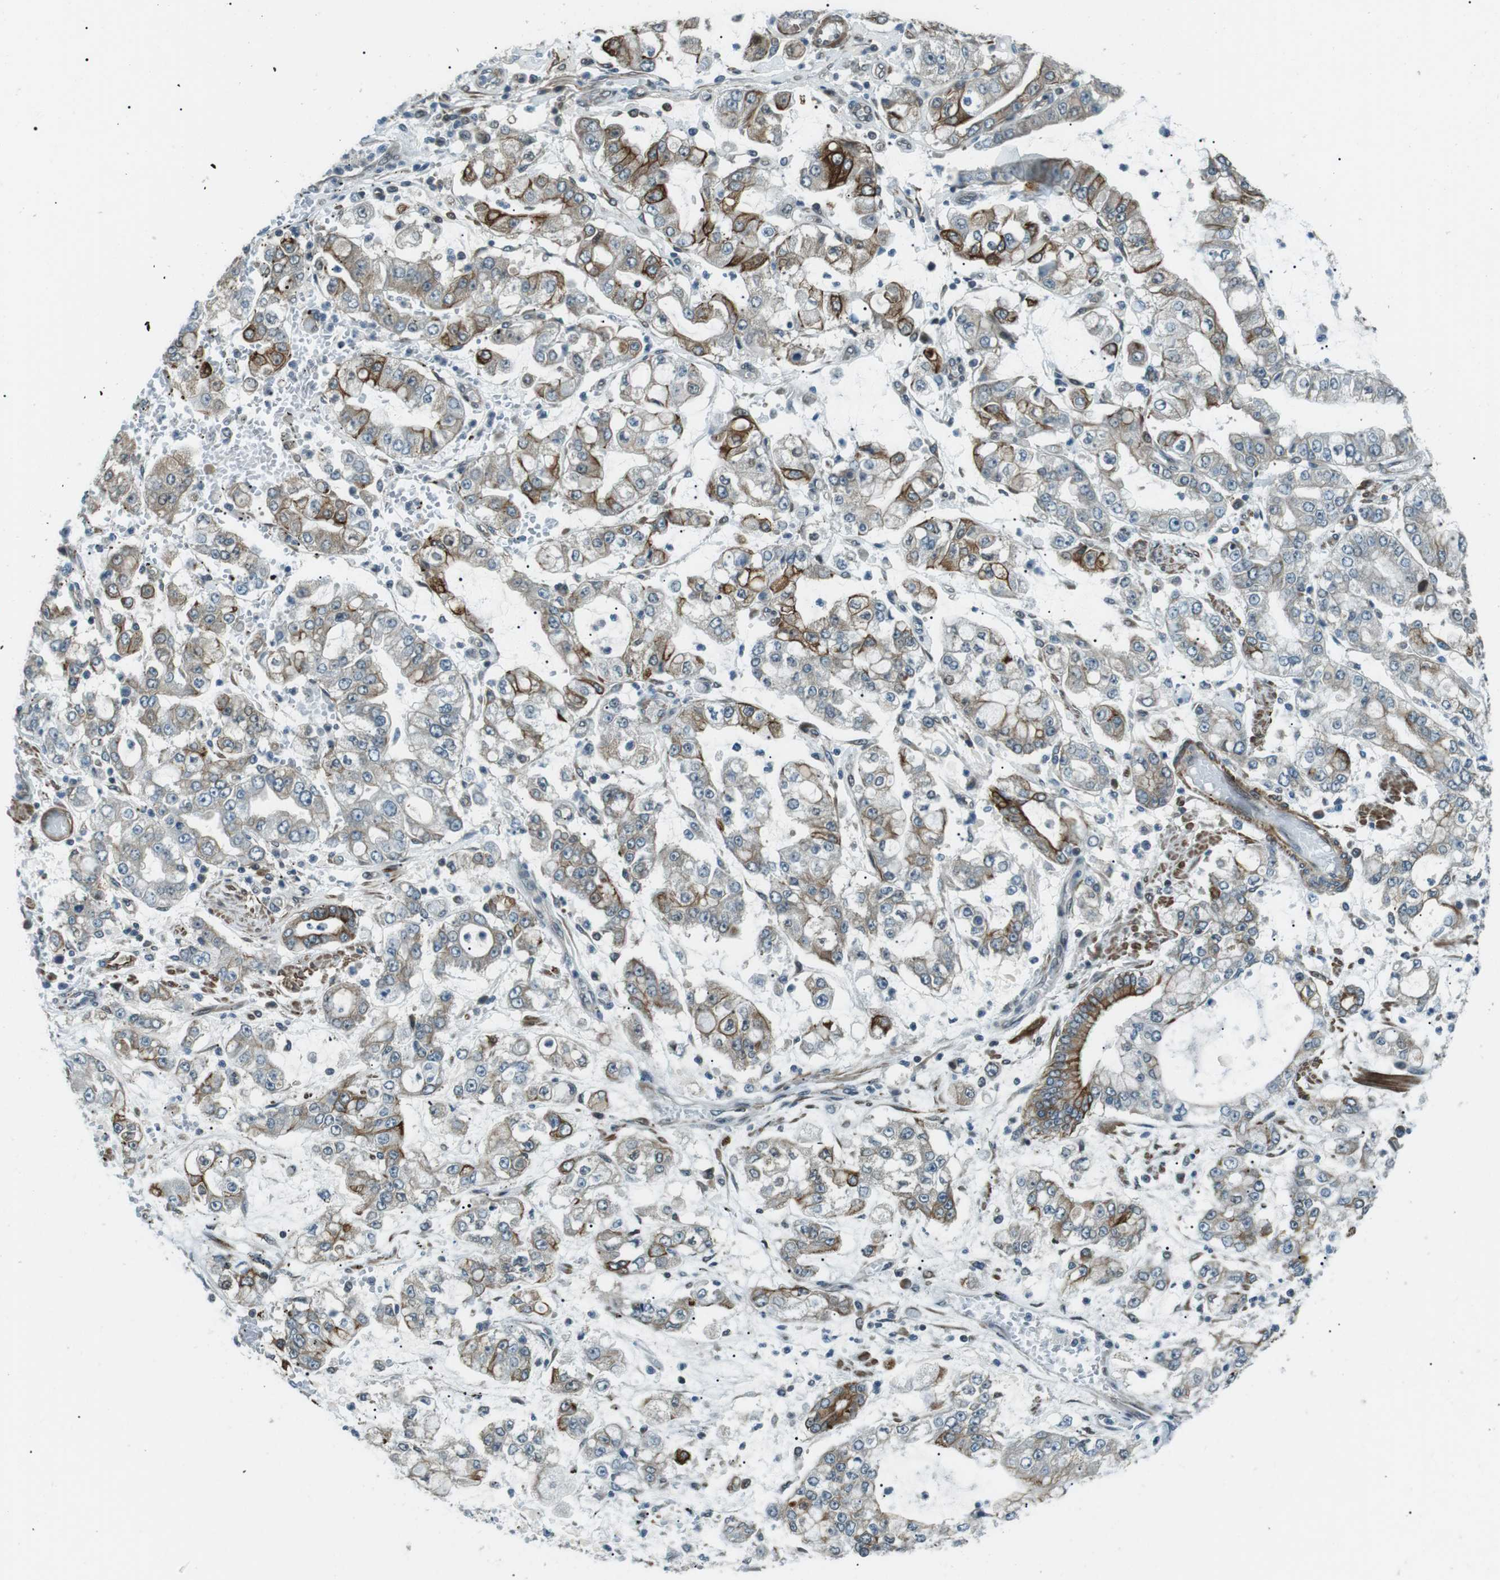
{"staining": {"intensity": "moderate", "quantity": ">75%", "location": "cytoplasmic/membranous"}, "tissue": "stomach cancer", "cell_type": "Tumor cells", "image_type": "cancer", "snomed": [{"axis": "morphology", "description": "Adenocarcinoma, NOS"}, {"axis": "topography", "description": "Stomach"}], "caption": "Immunohistochemical staining of adenocarcinoma (stomach) demonstrates moderate cytoplasmic/membranous protein positivity in about >75% of tumor cells.", "gene": "TMEM74", "patient": {"sex": "male", "age": 76}}